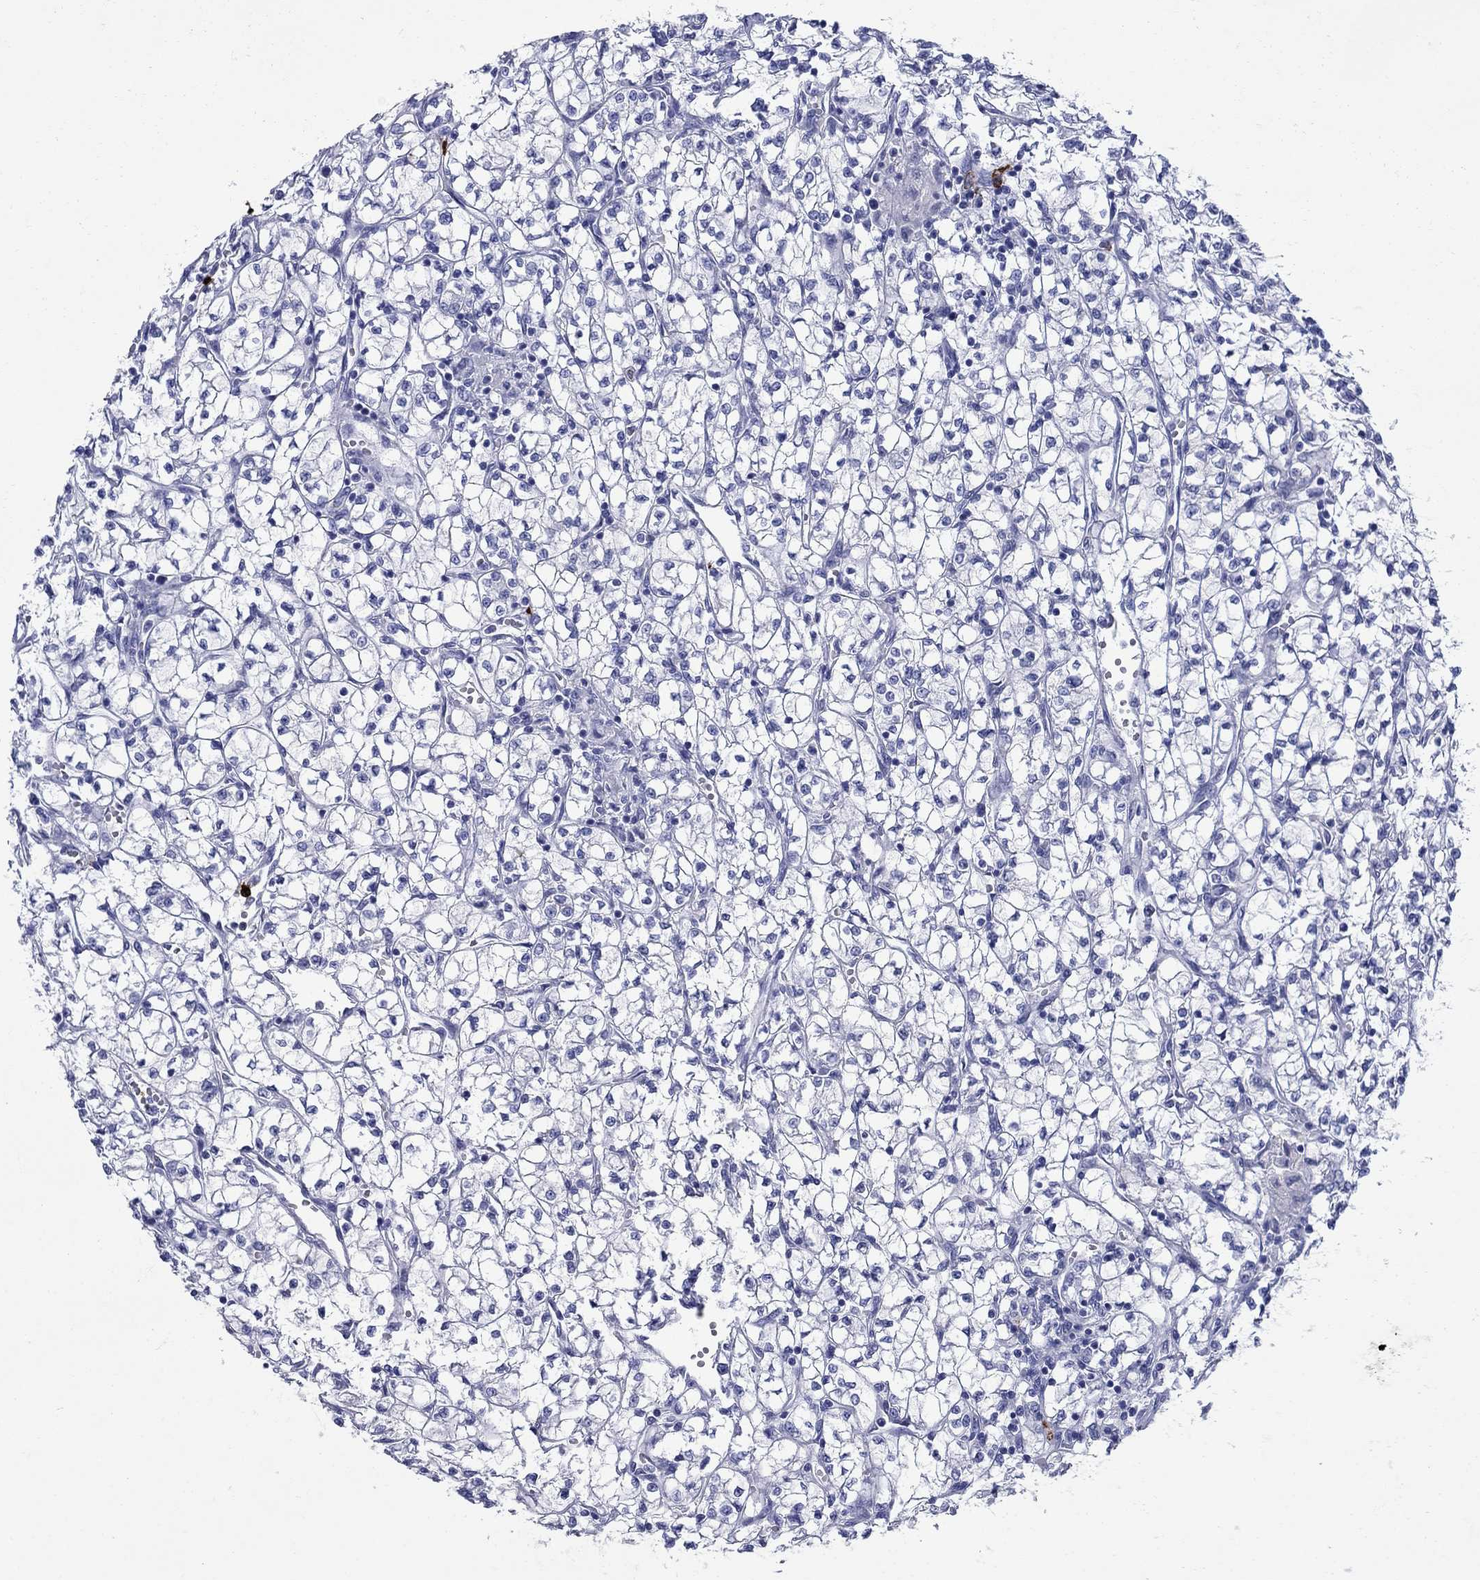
{"staining": {"intensity": "negative", "quantity": "none", "location": "none"}, "tissue": "renal cancer", "cell_type": "Tumor cells", "image_type": "cancer", "snomed": [{"axis": "morphology", "description": "Adenocarcinoma, NOS"}, {"axis": "topography", "description": "Kidney"}], "caption": "This is an immunohistochemistry (IHC) photomicrograph of adenocarcinoma (renal). There is no expression in tumor cells.", "gene": "AZU1", "patient": {"sex": "female", "age": 64}}